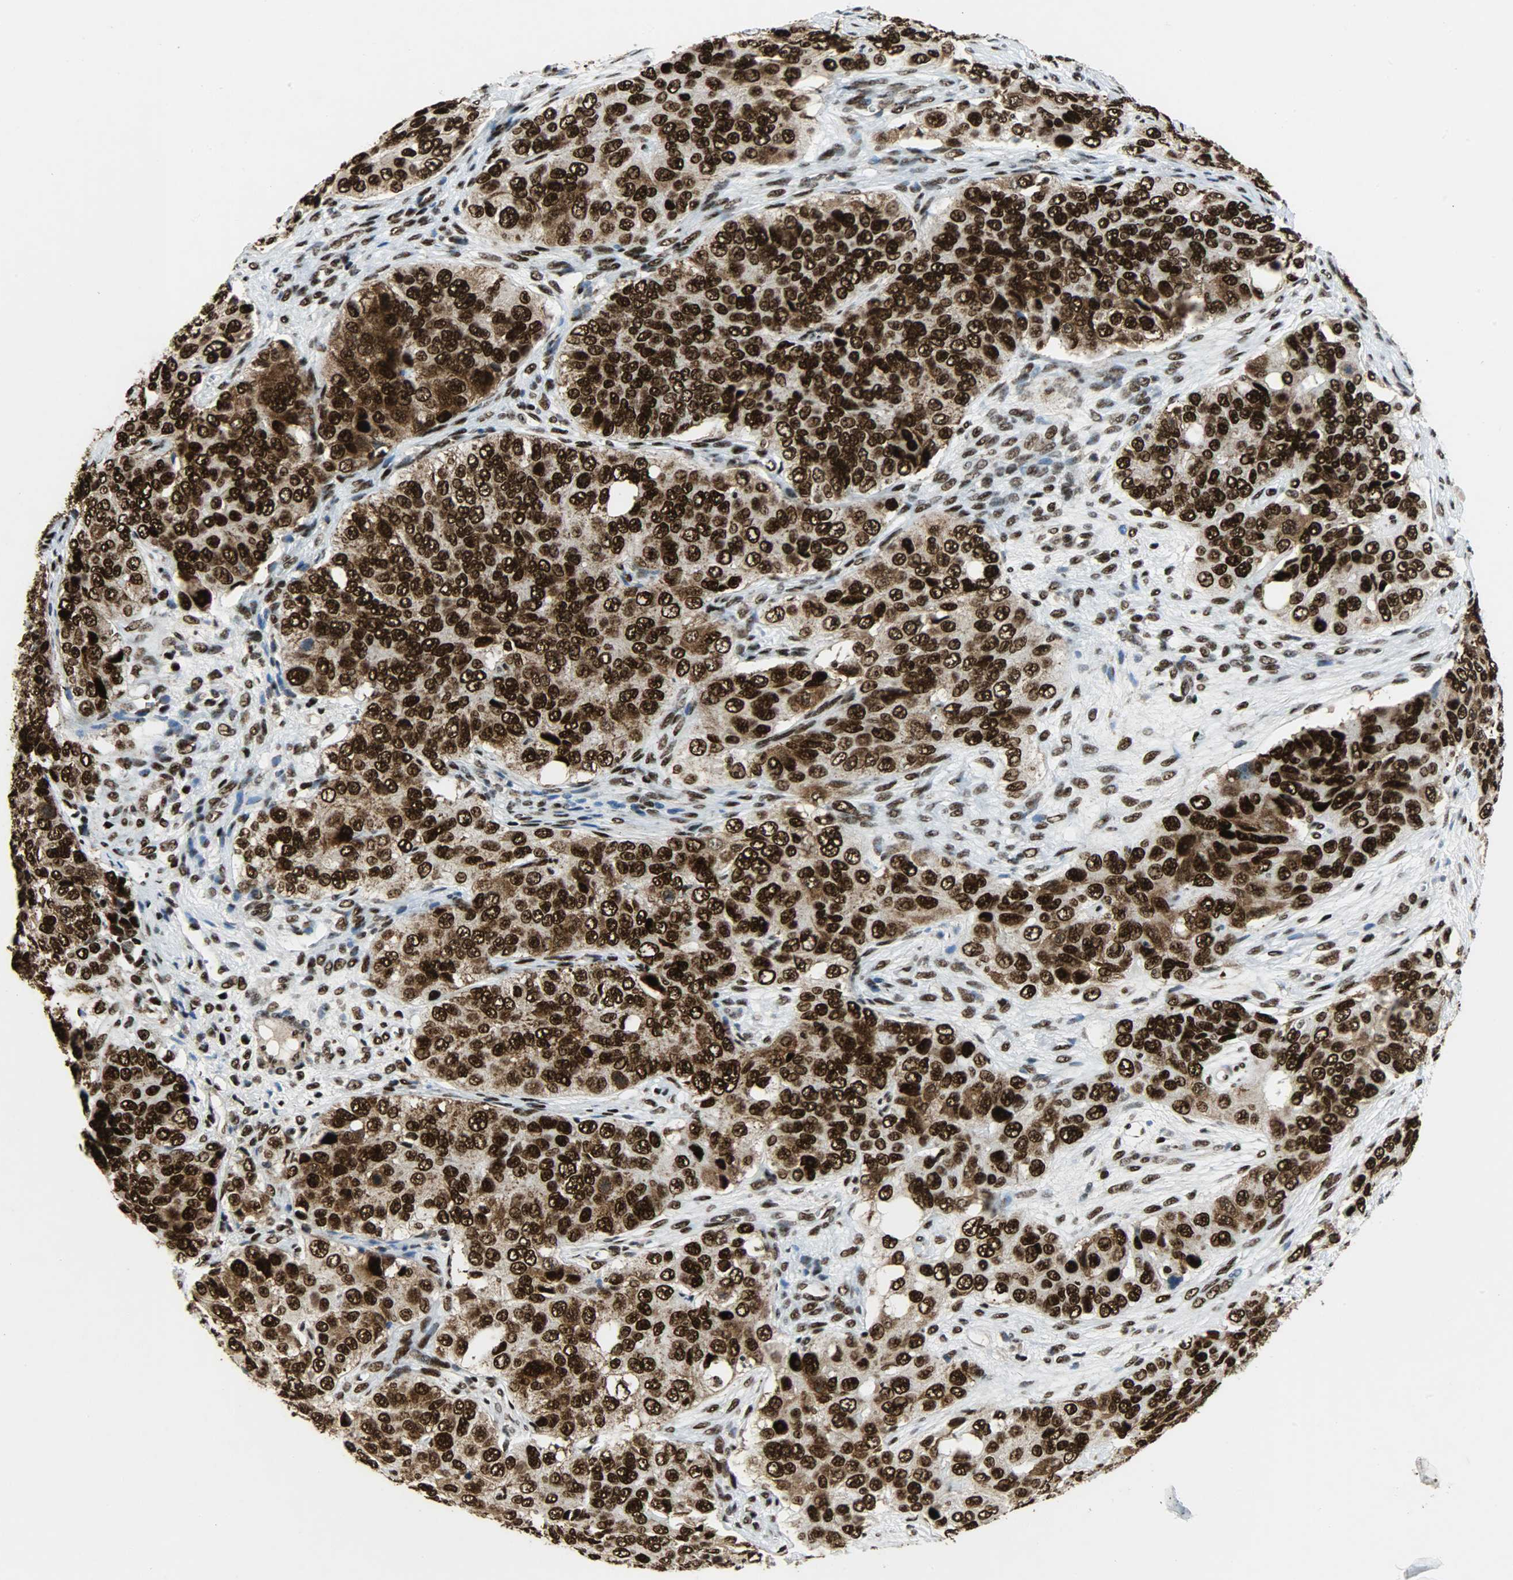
{"staining": {"intensity": "strong", "quantity": ">75%", "location": "cytoplasmic/membranous,nuclear"}, "tissue": "ovarian cancer", "cell_type": "Tumor cells", "image_type": "cancer", "snomed": [{"axis": "morphology", "description": "Carcinoma, endometroid"}, {"axis": "topography", "description": "Ovary"}], "caption": "Strong cytoplasmic/membranous and nuclear protein positivity is seen in about >75% of tumor cells in ovarian endometroid carcinoma. The protein of interest is shown in brown color, while the nuclei are stained blue.", "gene": "SSB", "patient": {"sex": "female", "age": 51}}